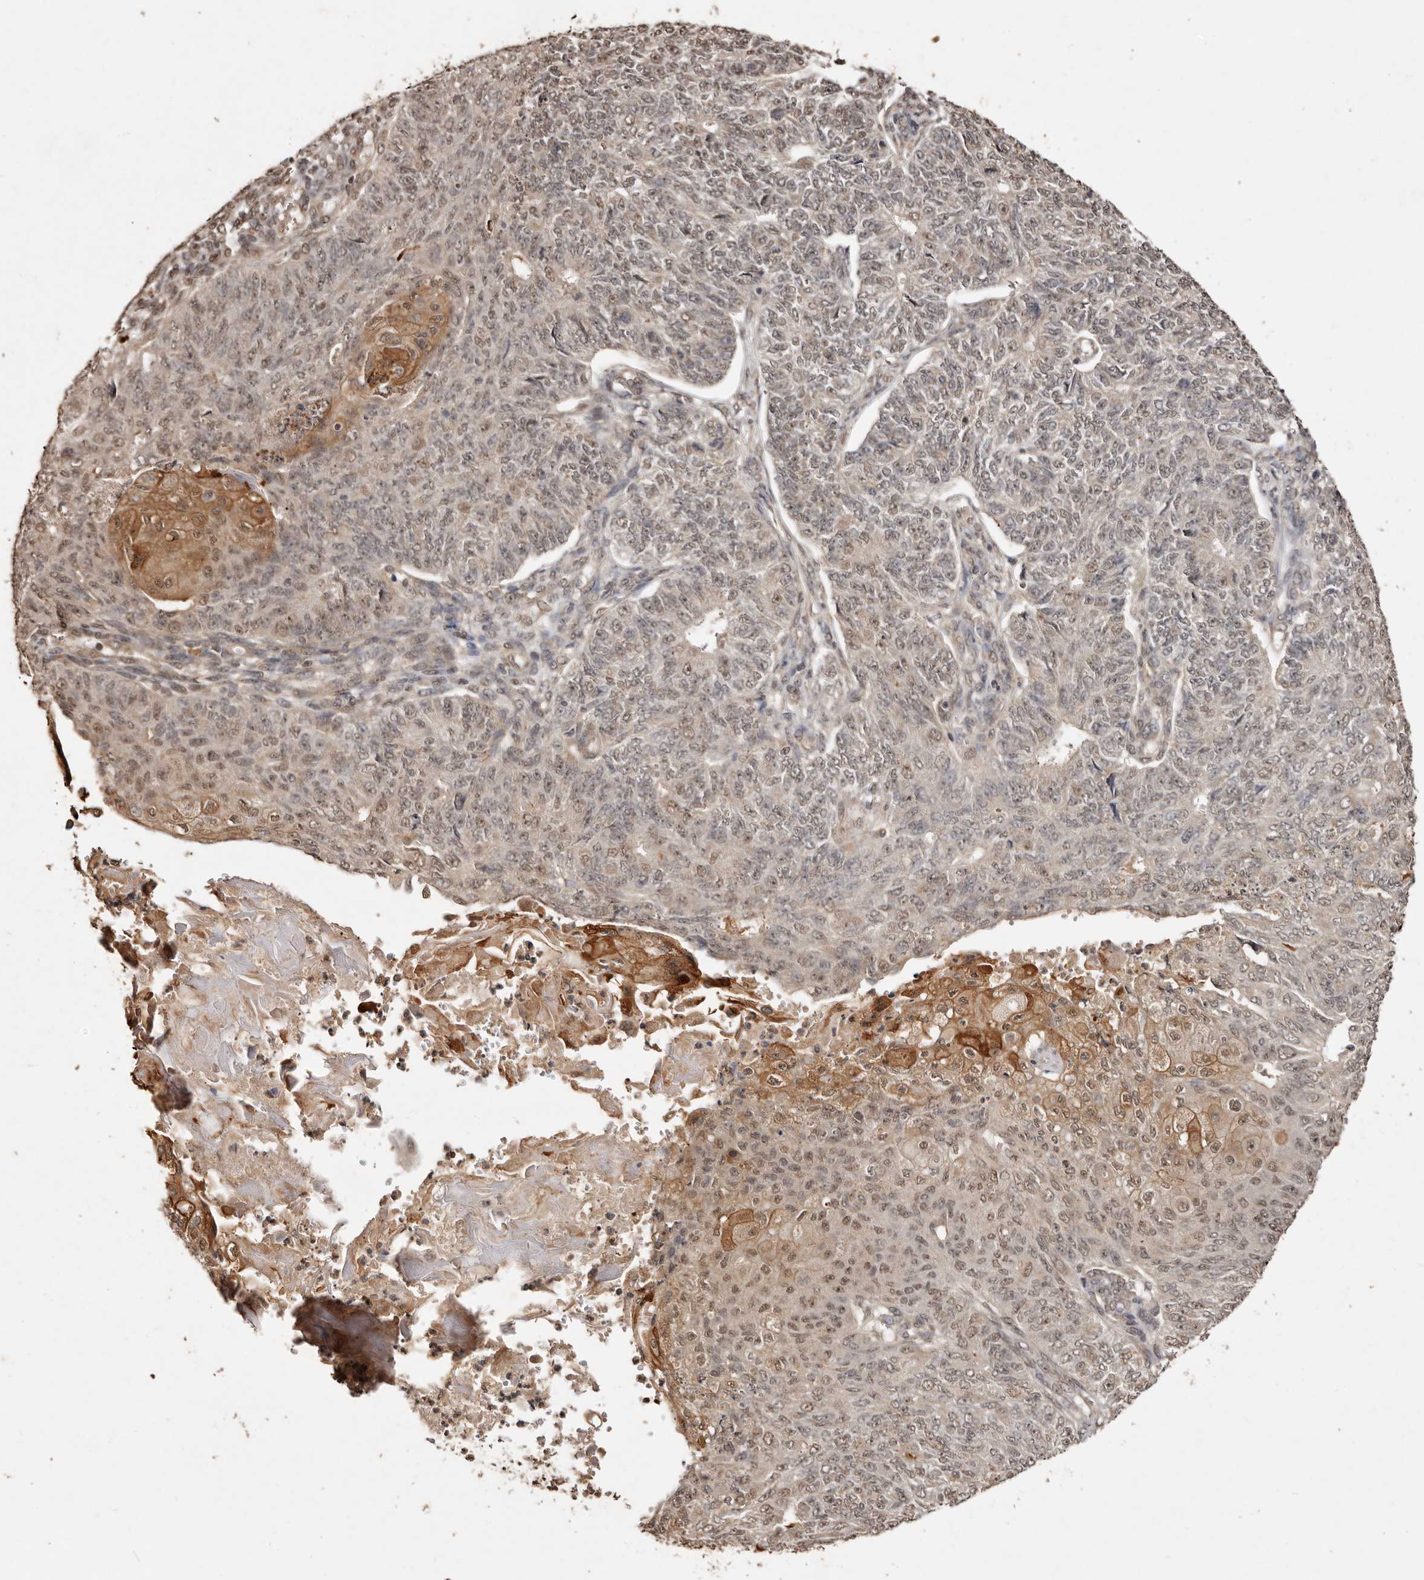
{"staining": {"intensity": "weak", "quantity": "<25%", "location": "cytoplasmic/membranous,nuclear"}, "tissue": "endometrial cancer", "cell_type": "Tumor cells", "image_type": "cancer", "snomed": [{"axis": "morphology", "description": "Adenocarcinoma, NOS"}, {"axis": "topography", "description": "Endometrium"}], "caption": "Protein analysis of endometrial cancer demonstrates no significant staining in tumor cells.", "gene": "NOTCH1", "patient": {"sex": "female", "age": 32}}